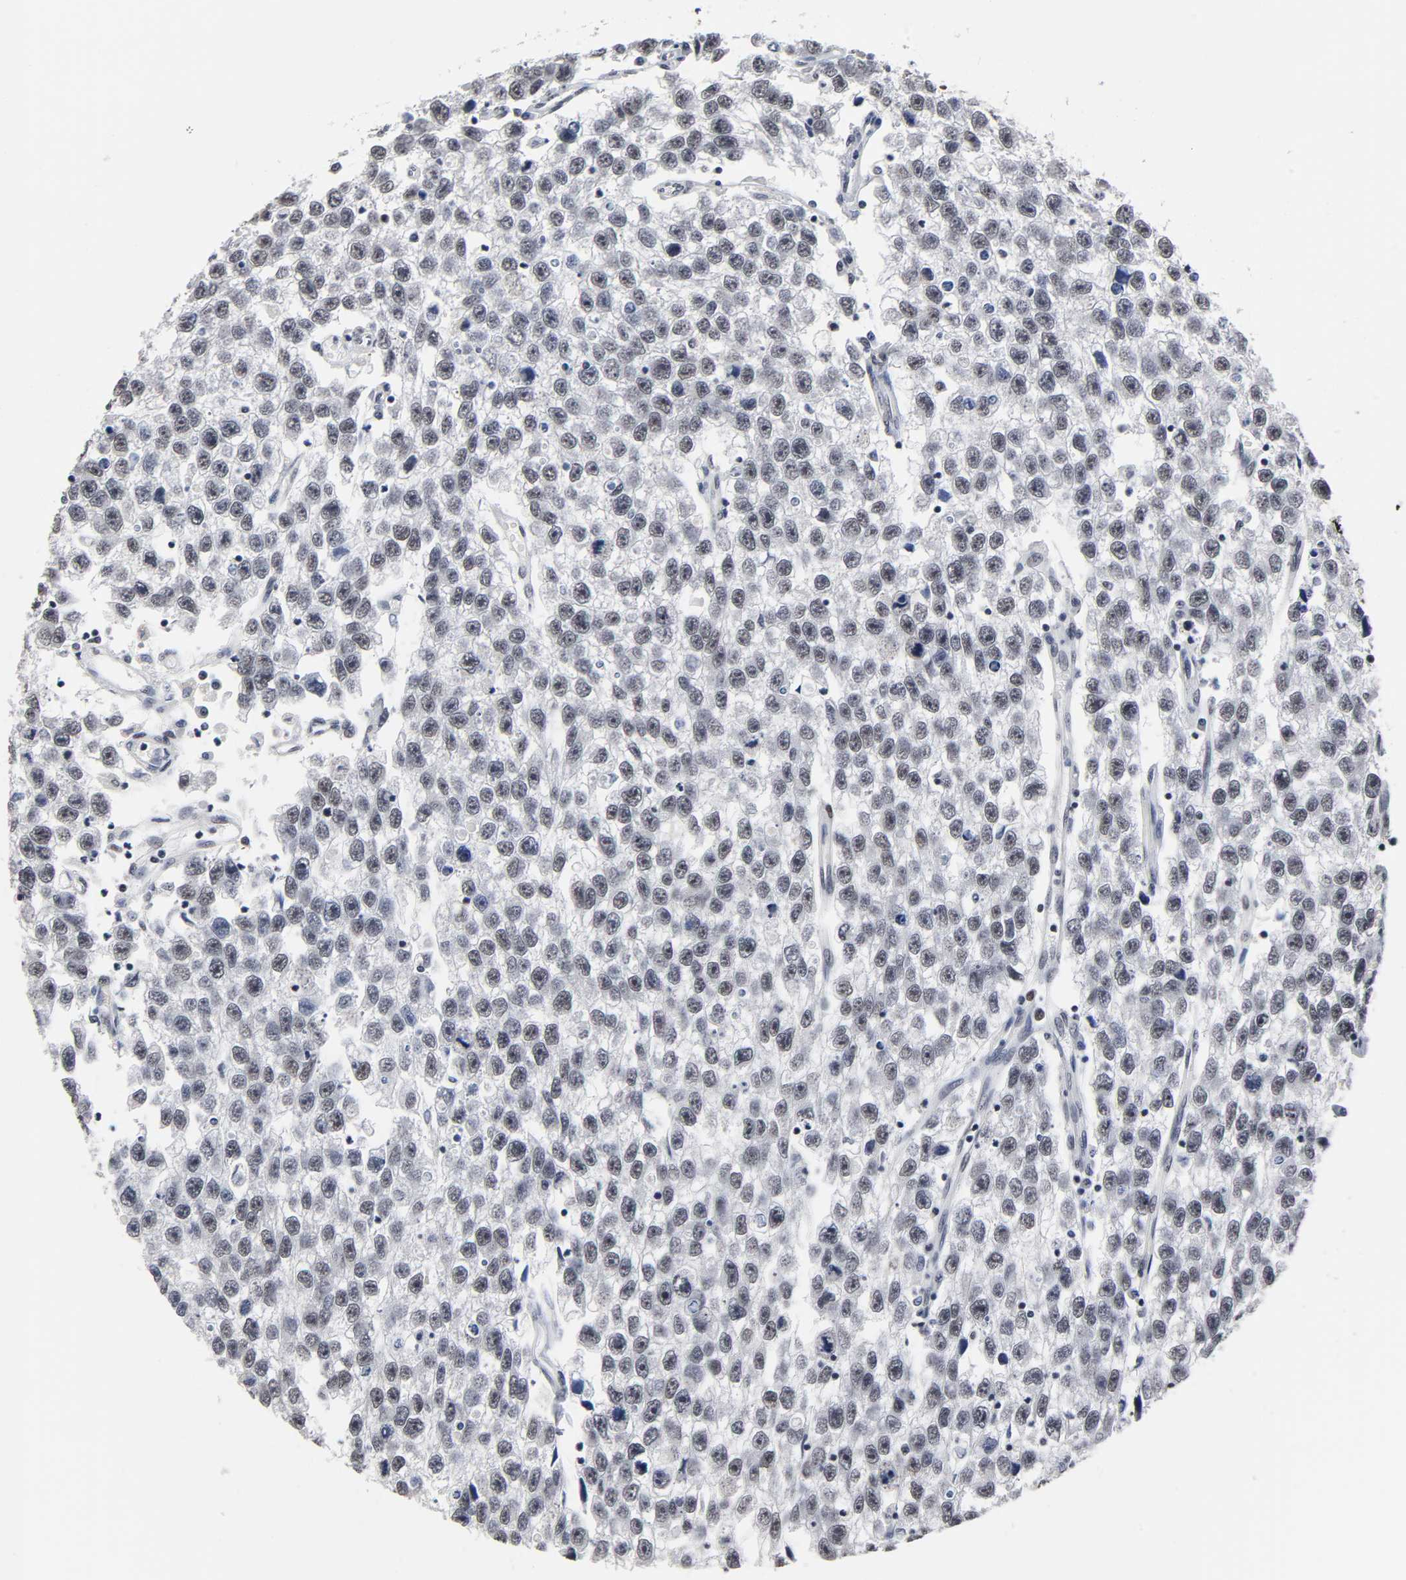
{"staining": {"intensity": "moderate", "quantity": ">75%", "location": "nuclear"}, "tissue": "testis cancer", "cell_type": "Tumor cells", "image_type": "cancer", "snomed": [{"axis": "morphology", "description": "Seminoma, NOS"}, {"axis": "topography", "description": "Testis"}], "caption": "IHC photomicrograph of neoplastic tissue: seminoma (testis) stained using immunohistochemistry (IHC) reveals medium levels of moderate protein expression localized specifically in the nuclear of tumor cells, appearing as a nuclear brown color.", "gene": "TRIM33", "patient": {"sex": "male", "age": 33}}